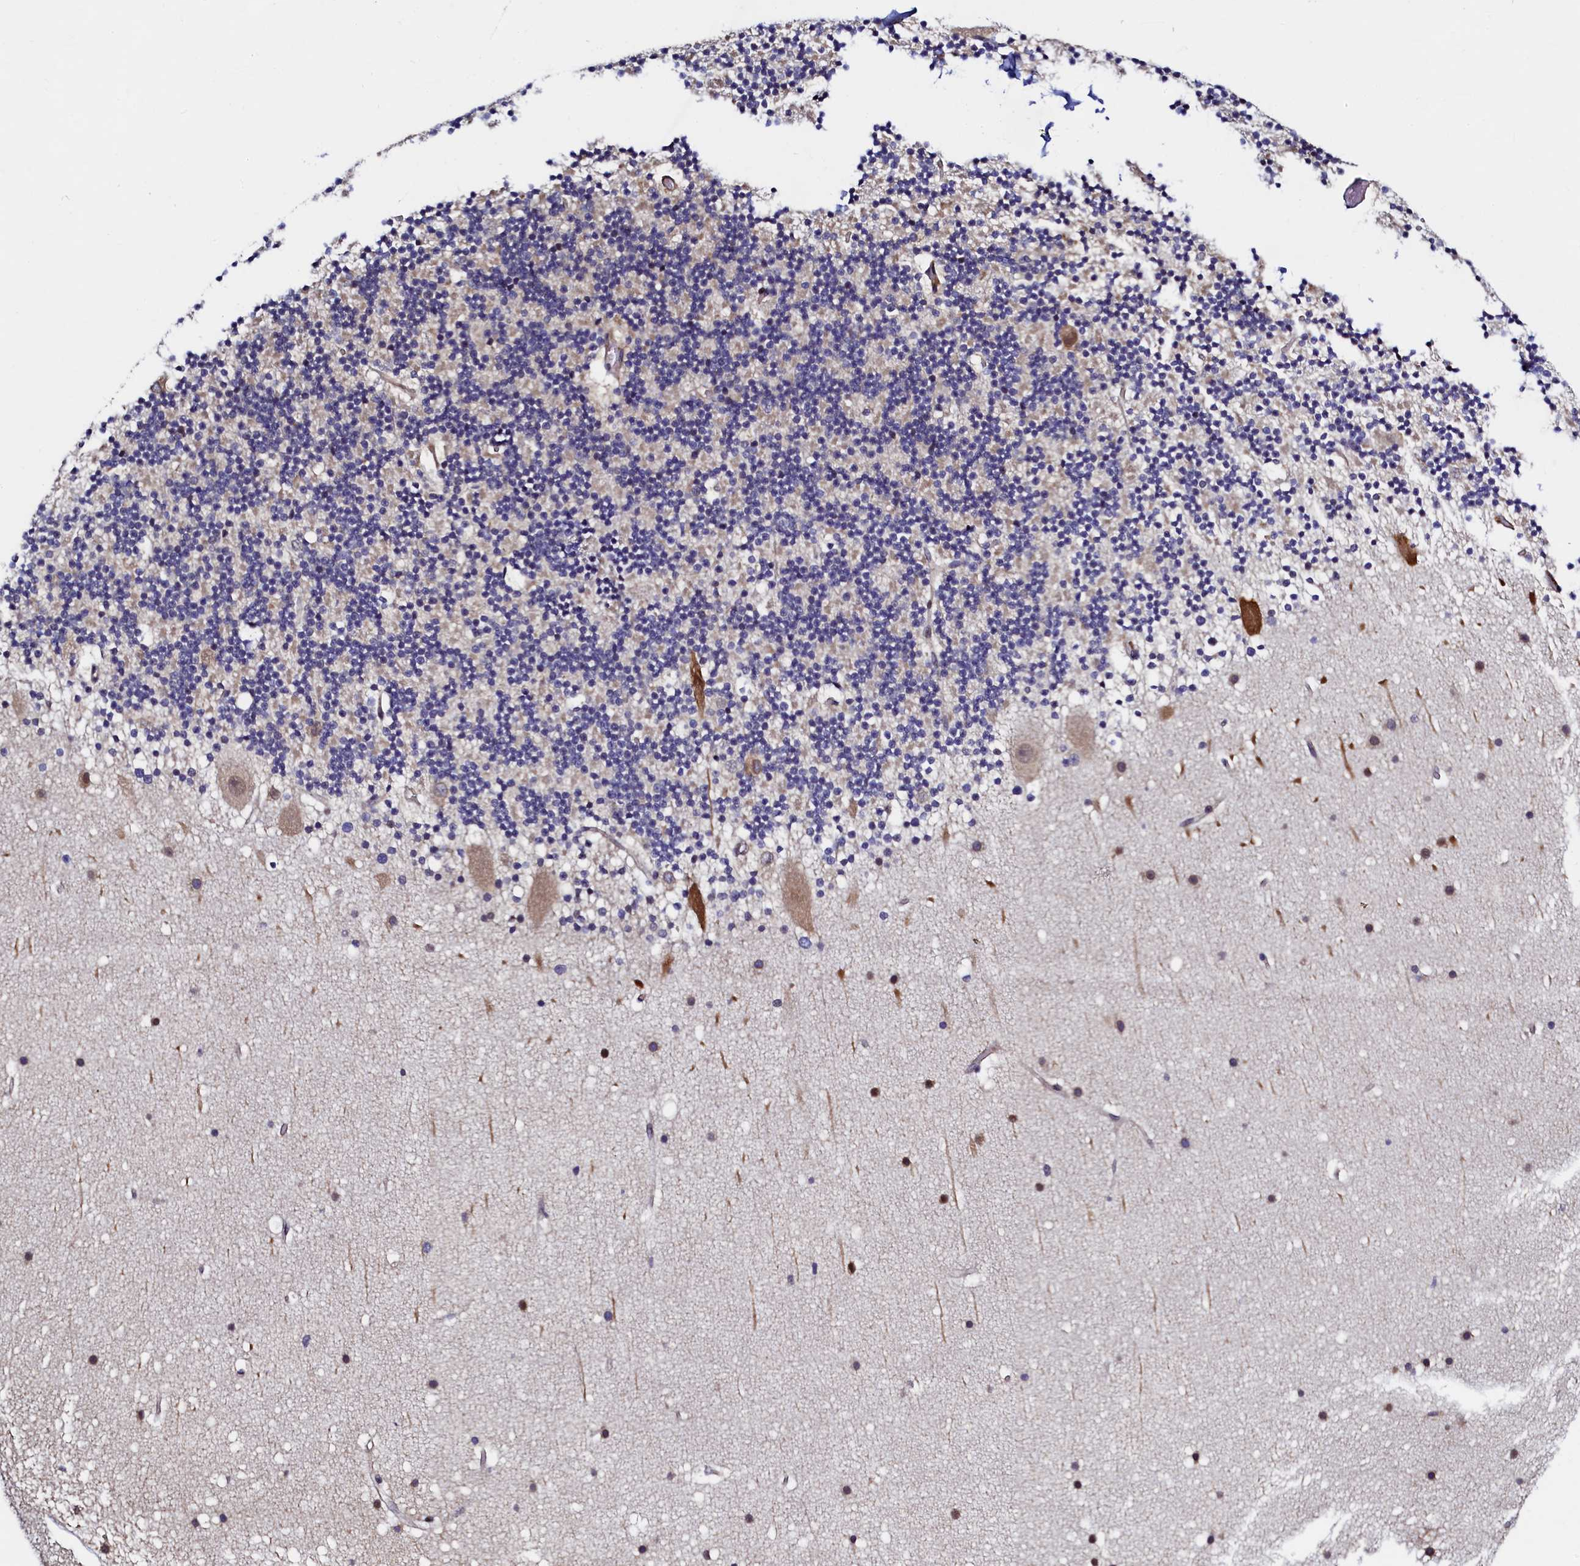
{"staining": {"intensity": "weak", "quantity": "25%-75%", "location": "cytoplasmic/membranous"}, "tissue": "cerebellum", "cell_type": "Cells in granular layer", "image_type": "normal", "snomed": [{"axis": "morphology", "description": "Normal tissue, NOS"}, {"axis": "topography", "description": "Cerebellum"}], "caption": "Immunohistochemistry (DAB) staining of normal human cerebellum reveals weak cytoplasmic/membranous protein staining in about 25%-75% of cells in granular layer.", "gene": "SLC16A14", "patient": {"sex": "male", "age": 57}}